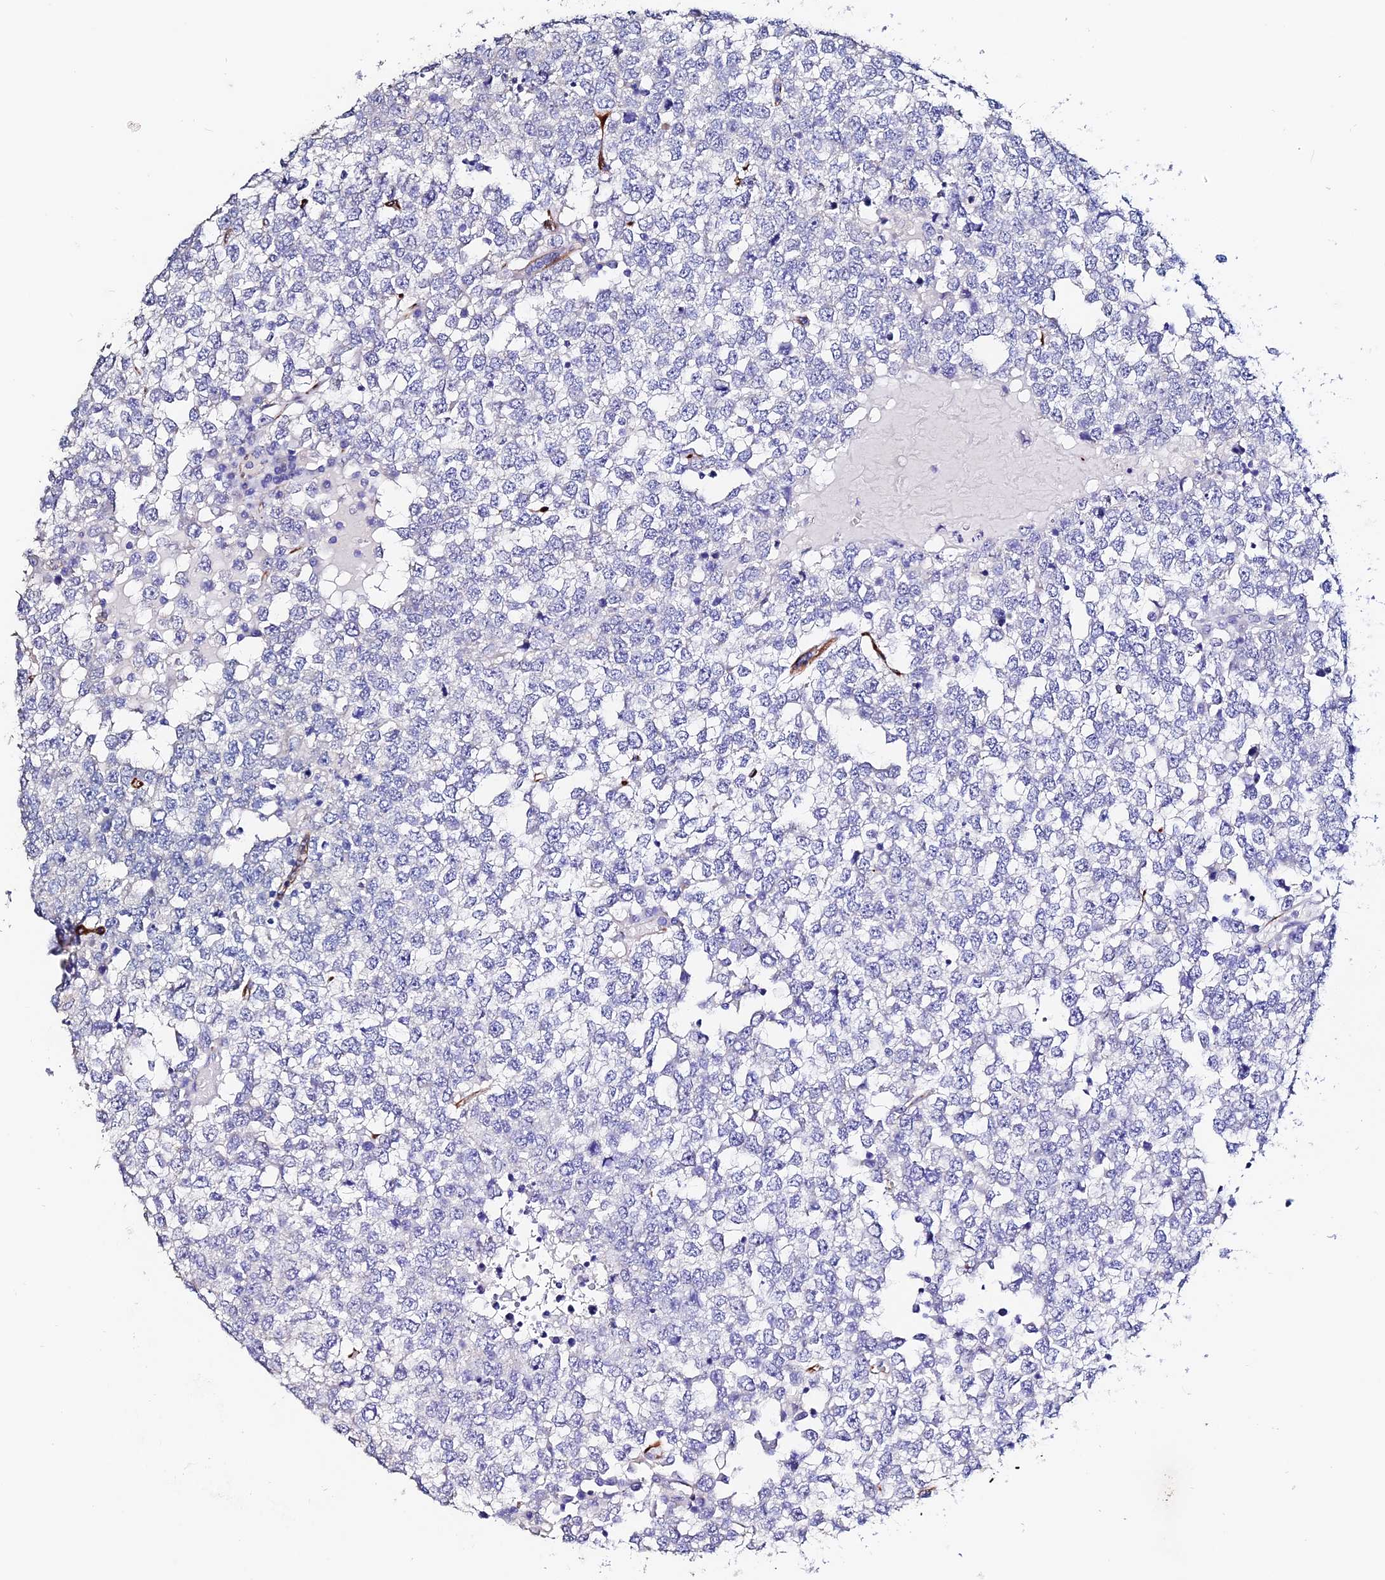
{"staining": {"intensity": "negative", "quantity": "none", "location": "none"}, "tissue": "testis cancer", "cell_type": "Tumor cells", "image_type": "cancer", "snomed": [{"axis": "morphology", "description": "Seminoma, NOS"}, {"axis": "topography", "description": "Testis"}], "caption": "Immunohistochemical staining of human testis cancer (seminoma) exhibits no significant staining in tumor cells. (DAB immunohistochemistry visualized using brightfield microscopy, high magnification).", "gene": "ESM1", "patient": {"sex": "male", "age": 65}}